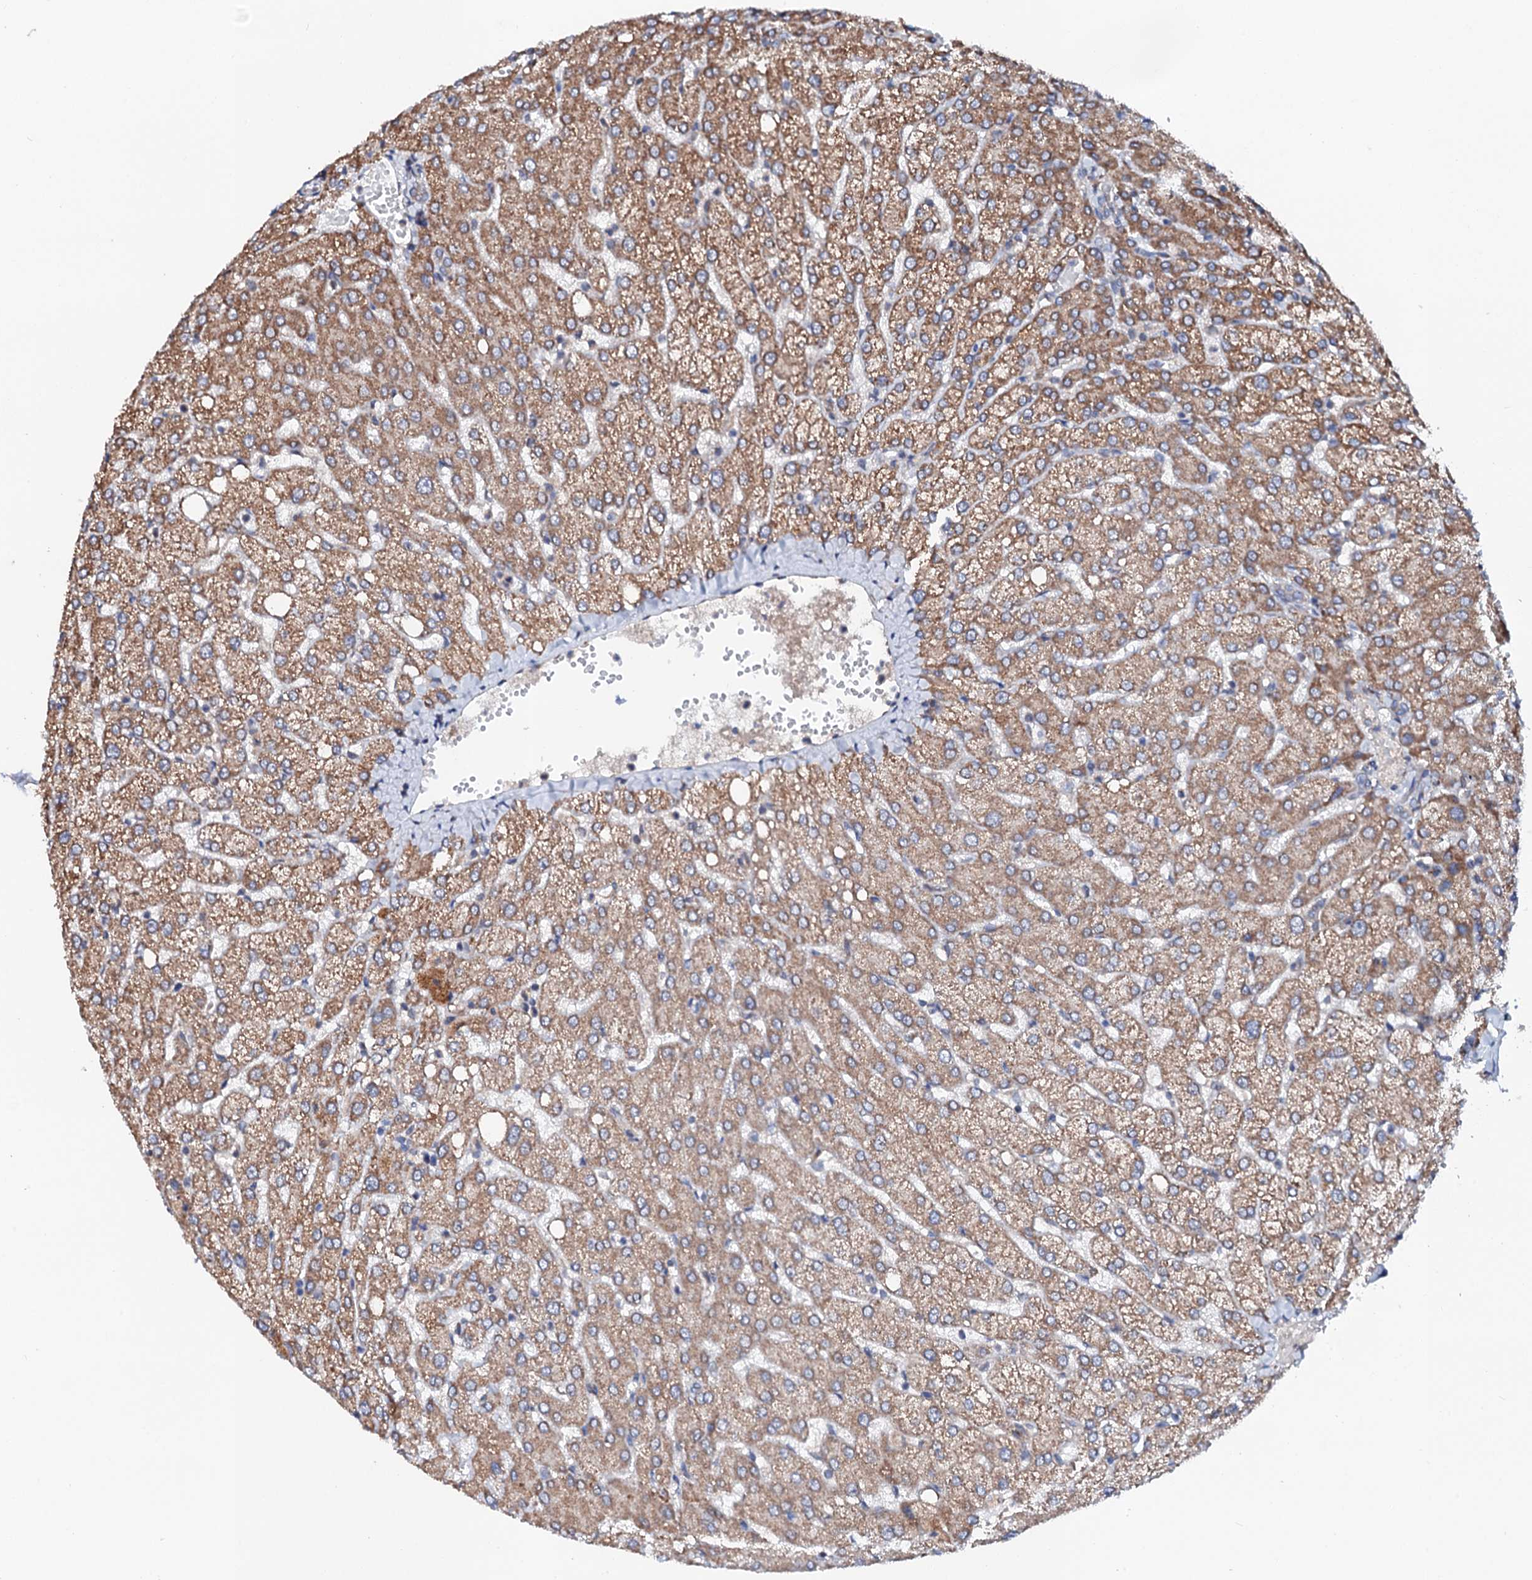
{"staining": {"intensity": "weak", "quantity": "<25%", "location": "cytoplasmic/membranous"}, "tissue": "liver", "cell_type": "Cholangiocytes", "image_type": "normal", "snomed": [{"axis": "morphology", "description": "Normal tissue, NOS"}, {"axis": "topography", "description": "Liver"}], "caption": "Immunohistochemistry photomicrograph of benign human liver stained for a protein (brown), which reveals no staining in cholangiocytes.", "gene": "UBE3C", "patient": {"sex": "female", "age": 54}}